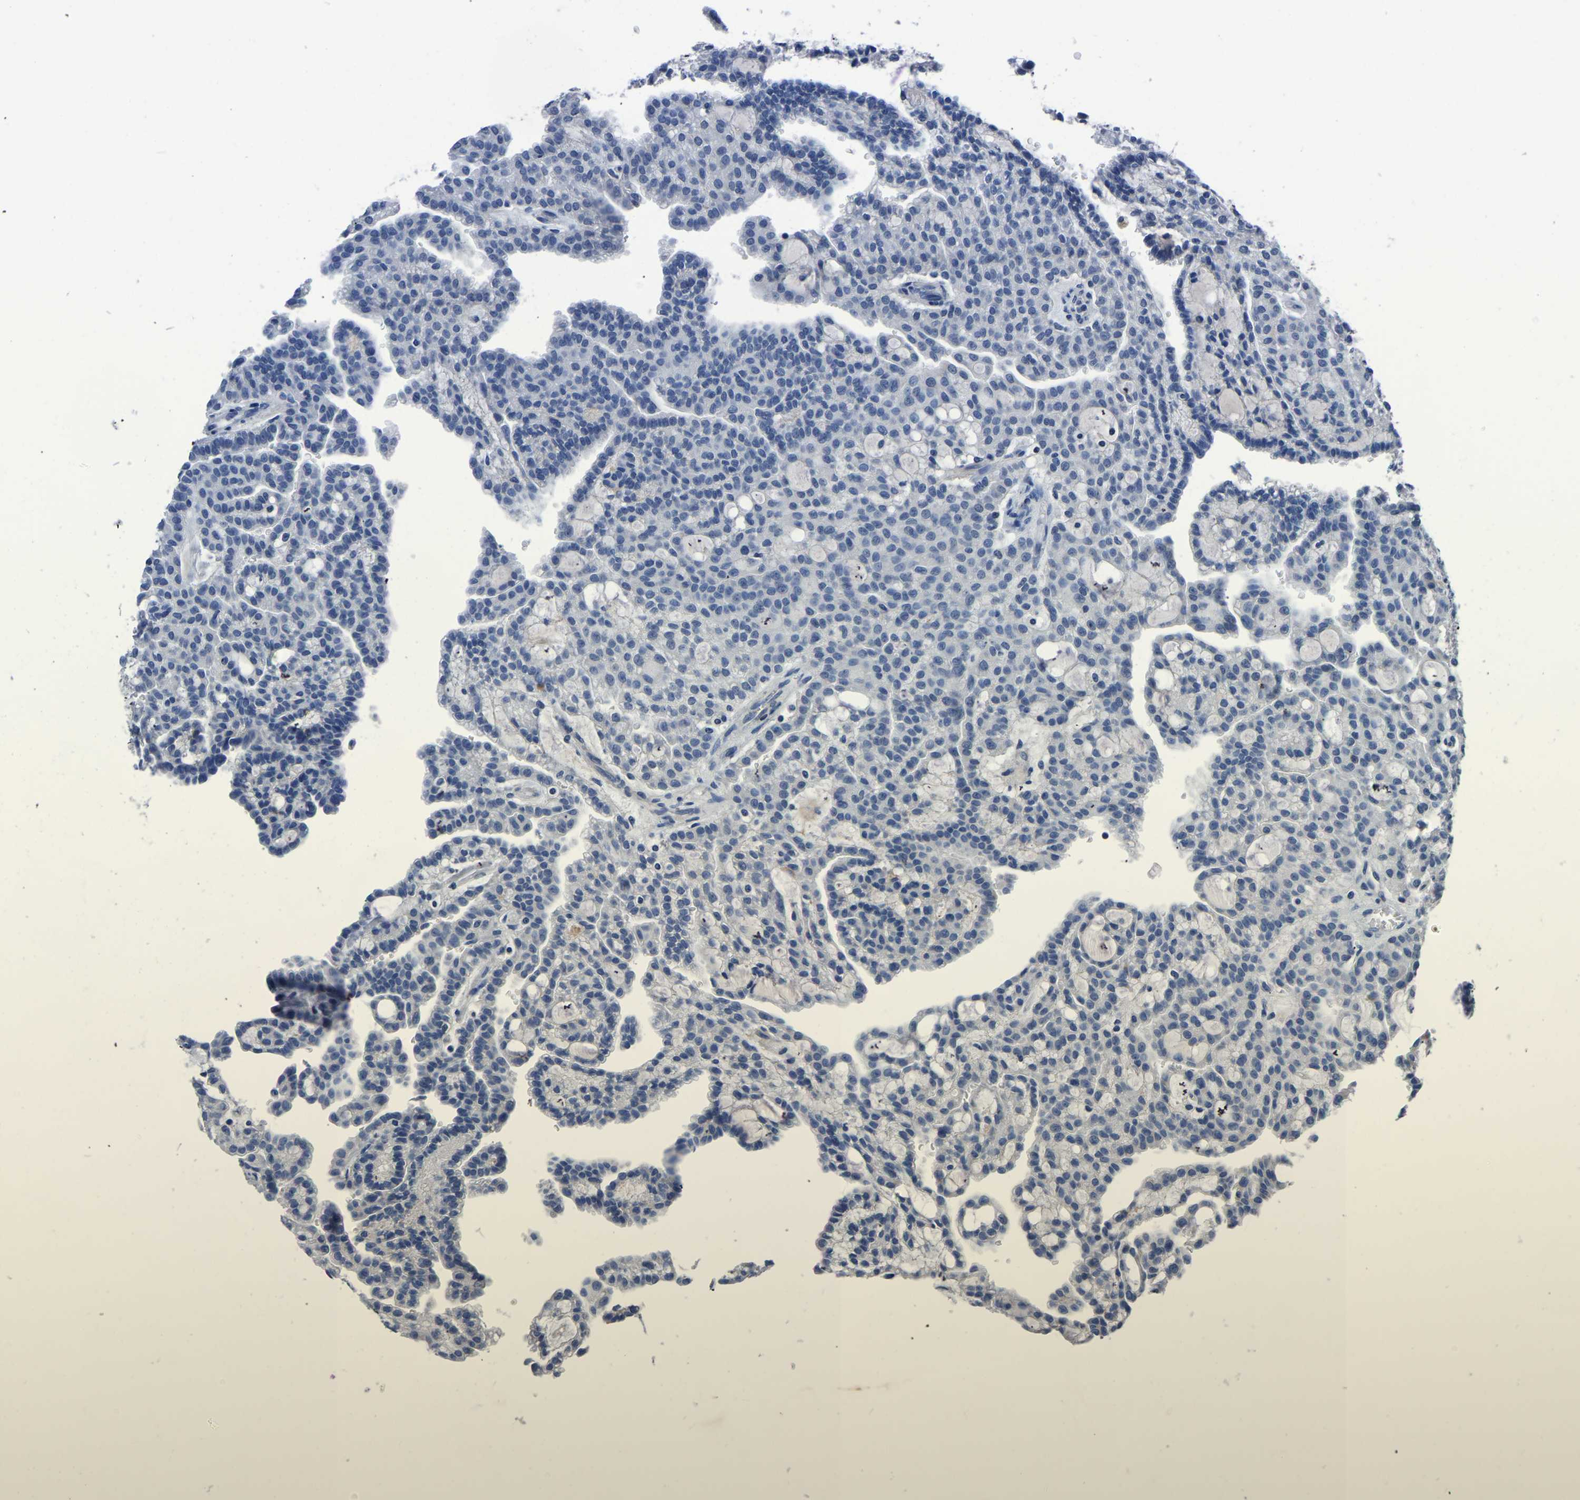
{"staining": {"intensity": "negative", "quantity": "none", "location": "none"}, "tissue": "renal cancer", "cell_type": "Tumor cells", "image_type": "cancer", "snomed": [{"axis": "morphology", "description": "Adenocarcinoma, NOS"}, {"axis": "topography", "description": "Kidney"}], "caption": "Immunohistochemistry photomicrograph of human renal adenocarcinoma stained for a protein (brown), which reveals no staining in tumor cells. Nuclei are stained in blue.", "gene": "FGD5", "patient": {"sex": "male", "age": 63}}